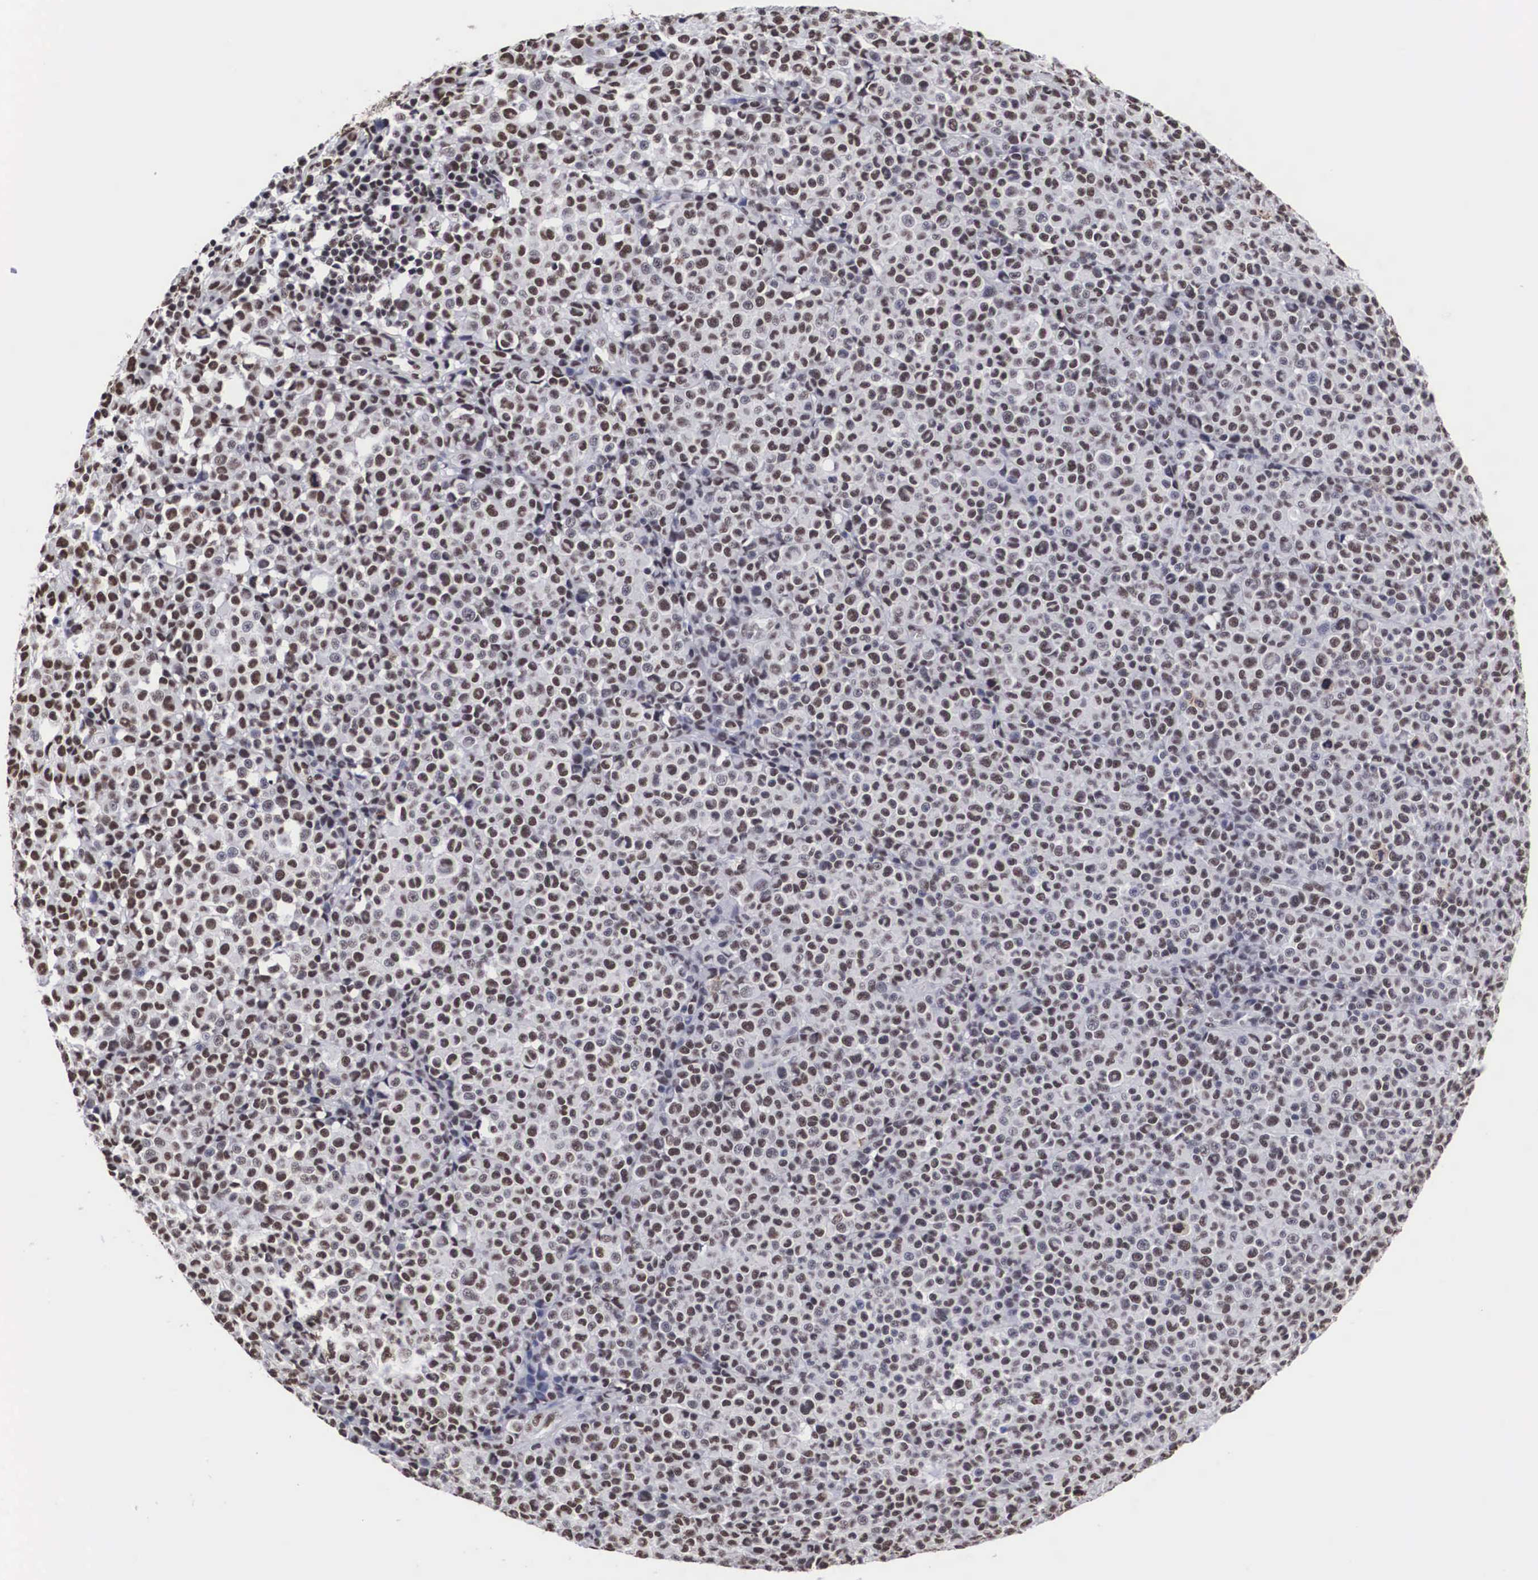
{"staining": {"intensity": "moderate", "quantity": ">75%", "location": "nuclear"}, "tissue": "melanoma", "cell_type": "Tumor cells", "image_type": "cancer", "snomed": [{"axis": "morphology", "description": "Malignant melanoma, Metastatic site"}, {"axis": "topography", "description": "Skin"}], "caption": "The micrograph demonstrates immunohistochemical staining of melanoma. There is moderate nuclear positivity is appreciated in about >75% of tumor cells.", "gene": "ACIN1", "patient": {"sex": "male", "age": 32}}